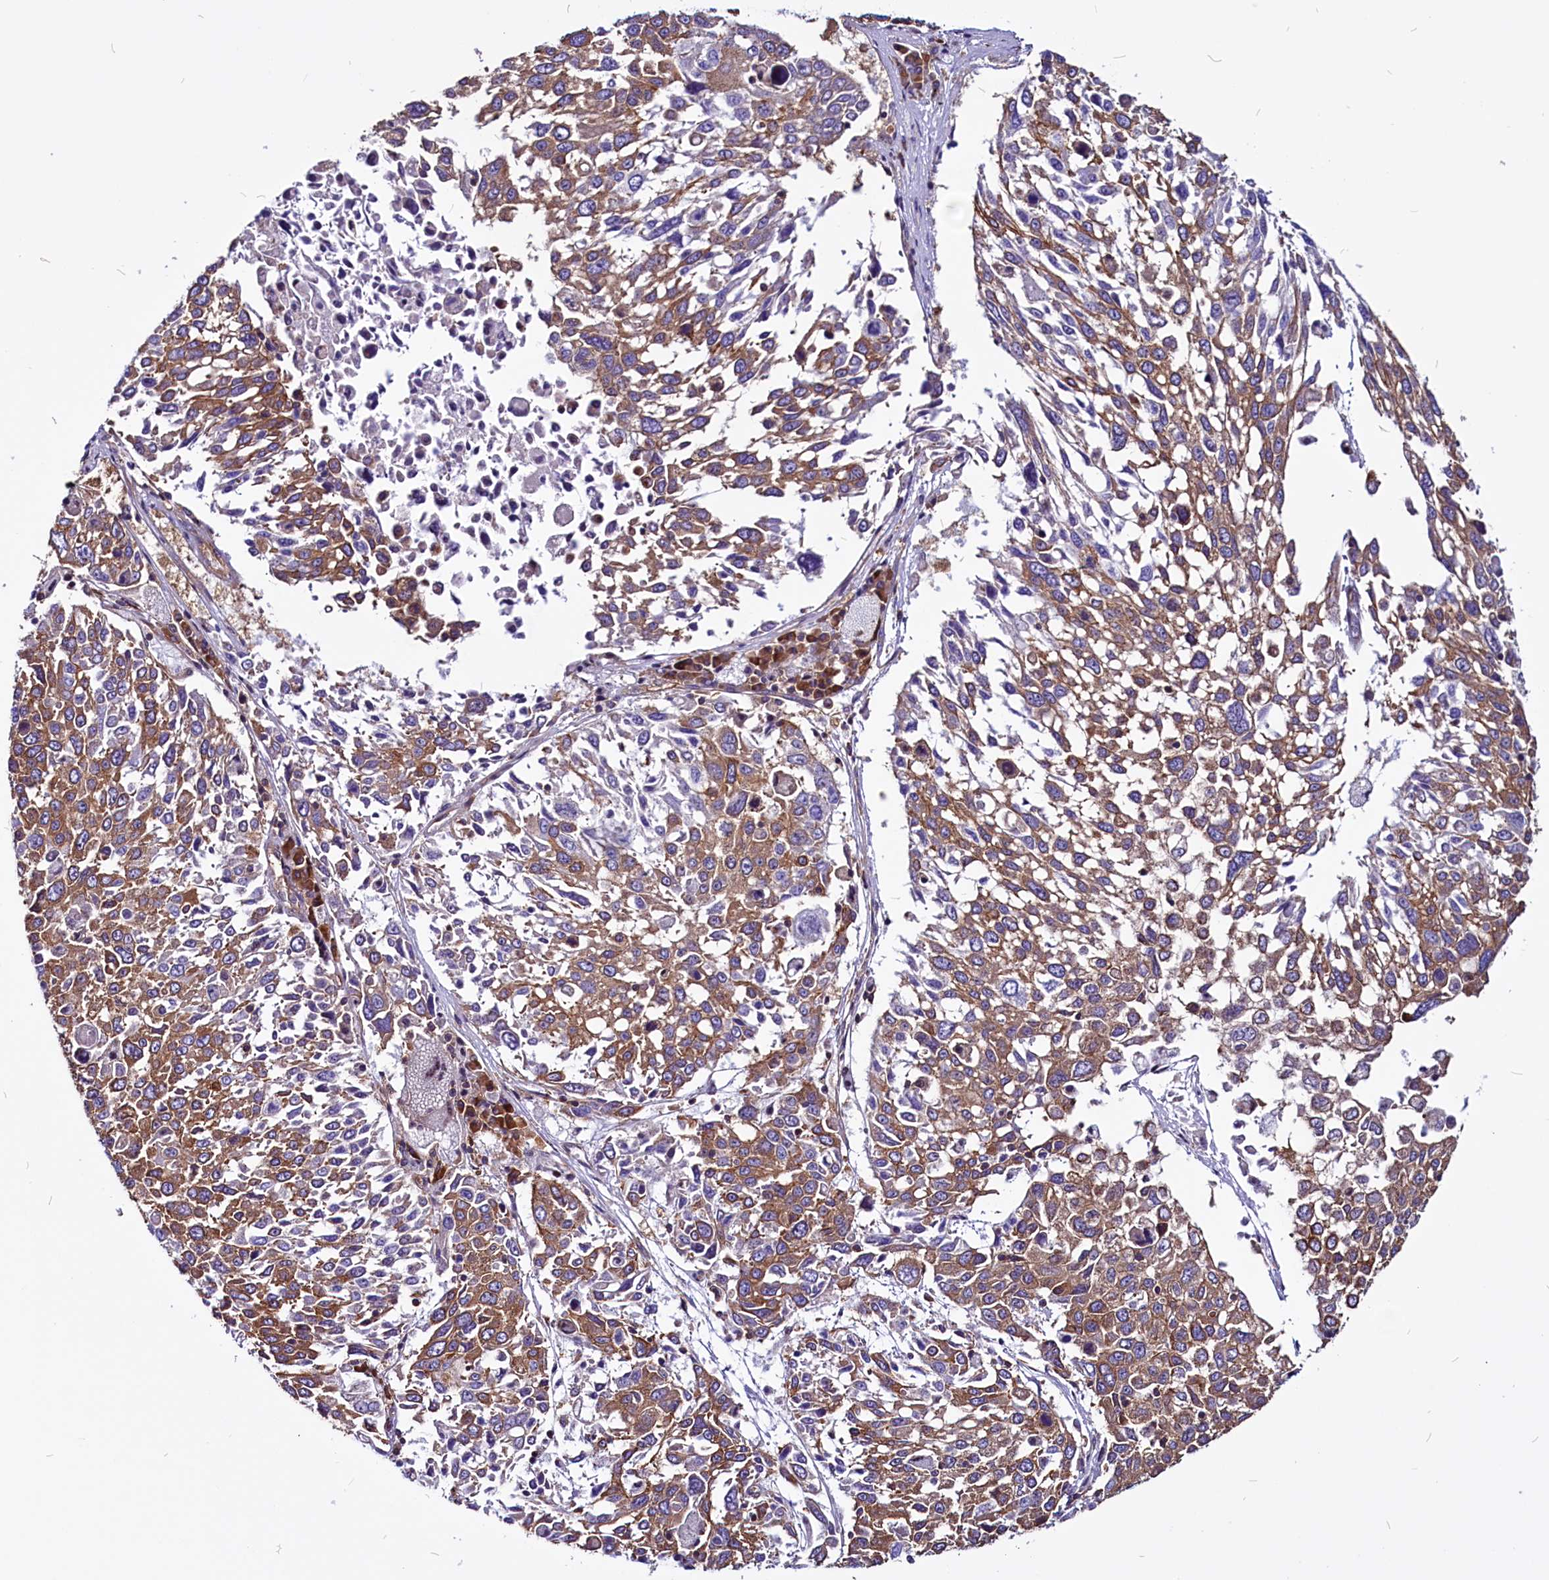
{"staining": {"intensity": "moderate", "quantity": ">75%", "location": "cytoplasmic/membranous"}, "tissue": "lung cancer", "cell_type": "Tumor cells", "image_type": "cancer", "snomed": [{"axis": "morphology", "description": "Squamous cell carcinoma, NOS"}, {"axis": "topography", "description": "Lung"}], "caption": "Moderate cytoplasmic/membranous staining for a protein is present in approximately >75% of tumor cells of squamous cell carcinoma (lung) using IHC.", "gene": "EIF3G", "patient": {"sex": "male", "age": 65}}